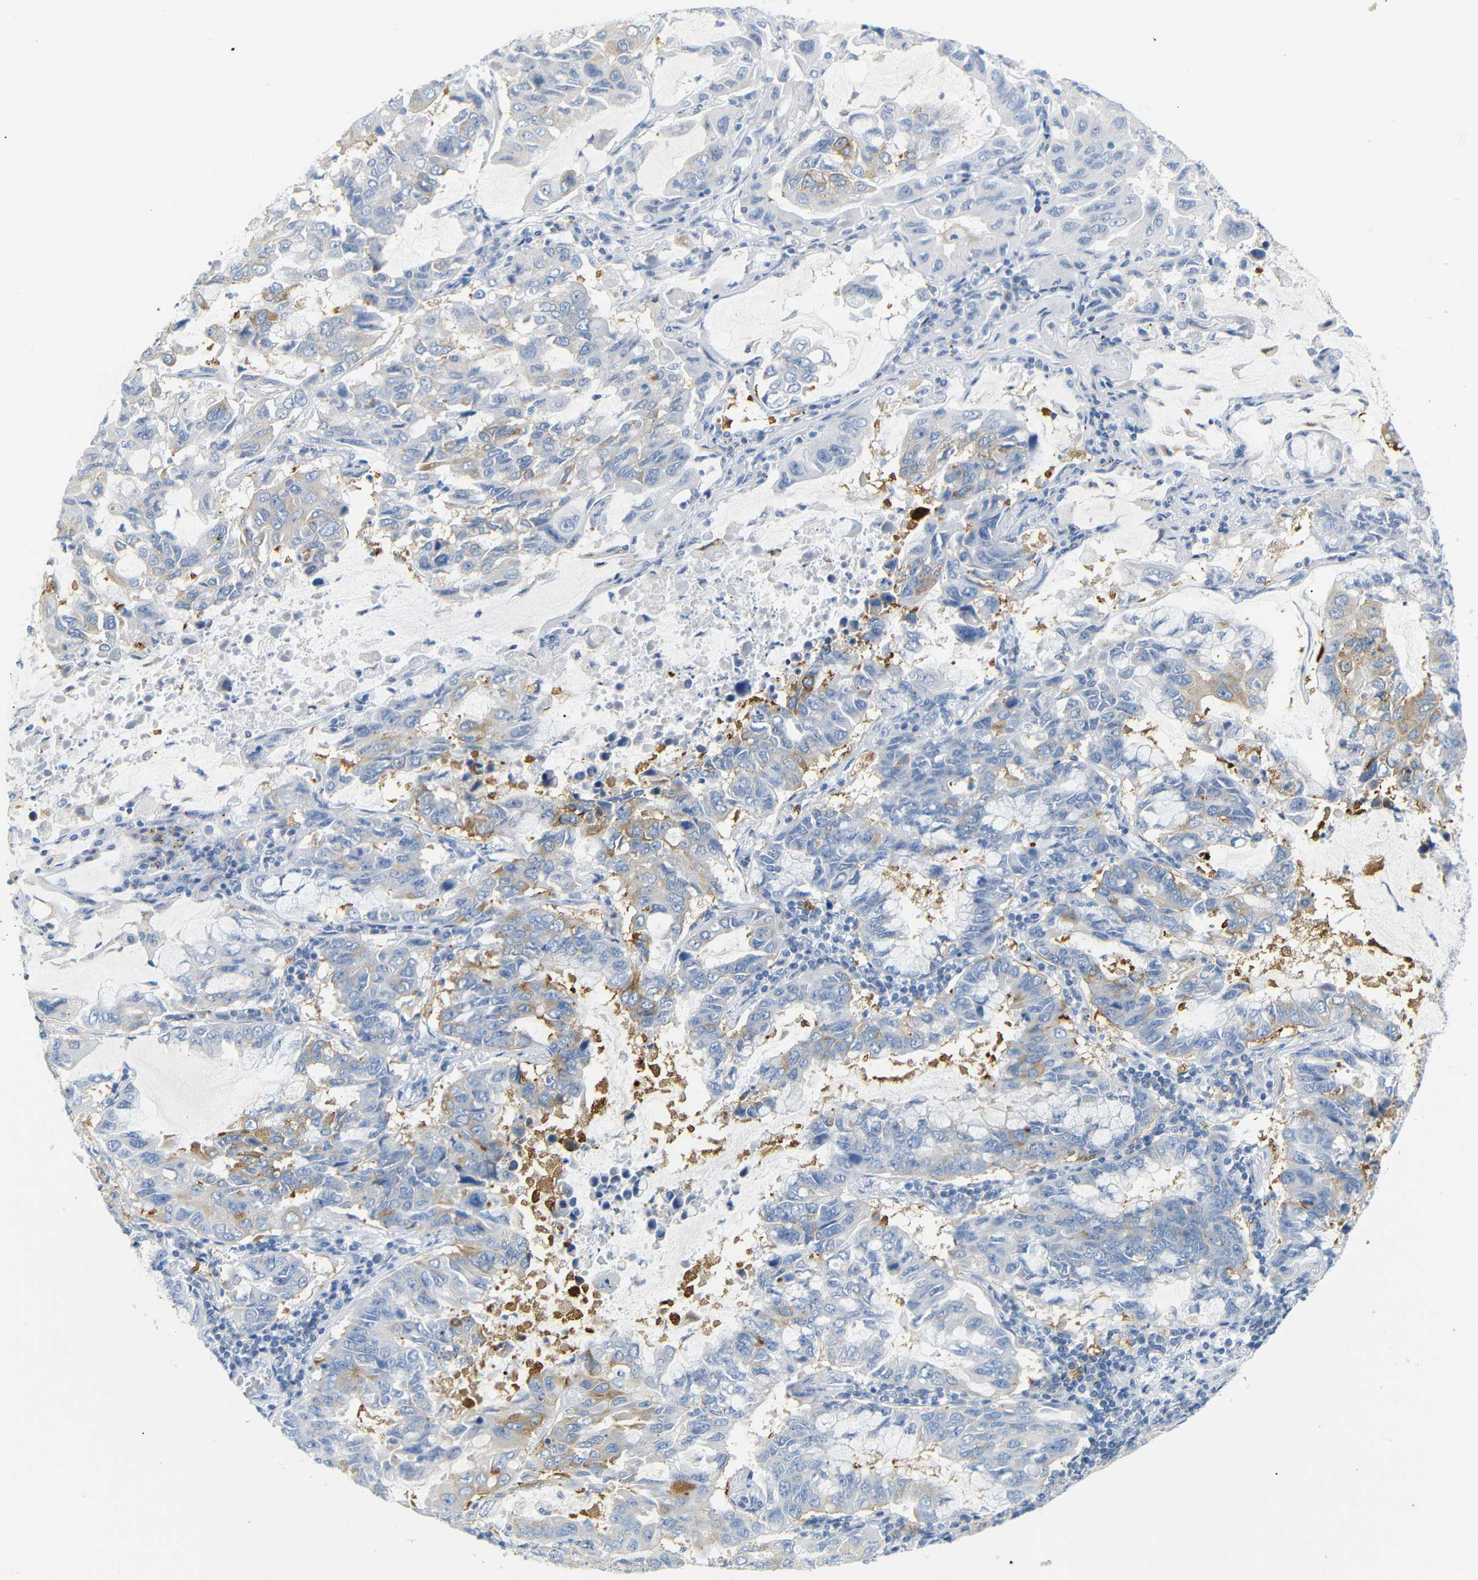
{"staining": {"intensity": "weak", "quantity": "<25%", "location": "cytoplasmic/membranous"}, "tissue": "lung cancer", "cell_type": "Tumor cells", "image_type": "cancer", "snomed": [{"axis": "morphology", "description": "Adenocarcinoma, NOS"}, {"axis": "topography", "description": "Lung"}], "caption": "Immunohistochemical staining of human lung cancer (adenocarcinoma) exhibits no significant staining in tumor cells. Nuclei are stained in blue.", "gene": "FCRL1", "patient": {"sex": "male", "age": 64}}